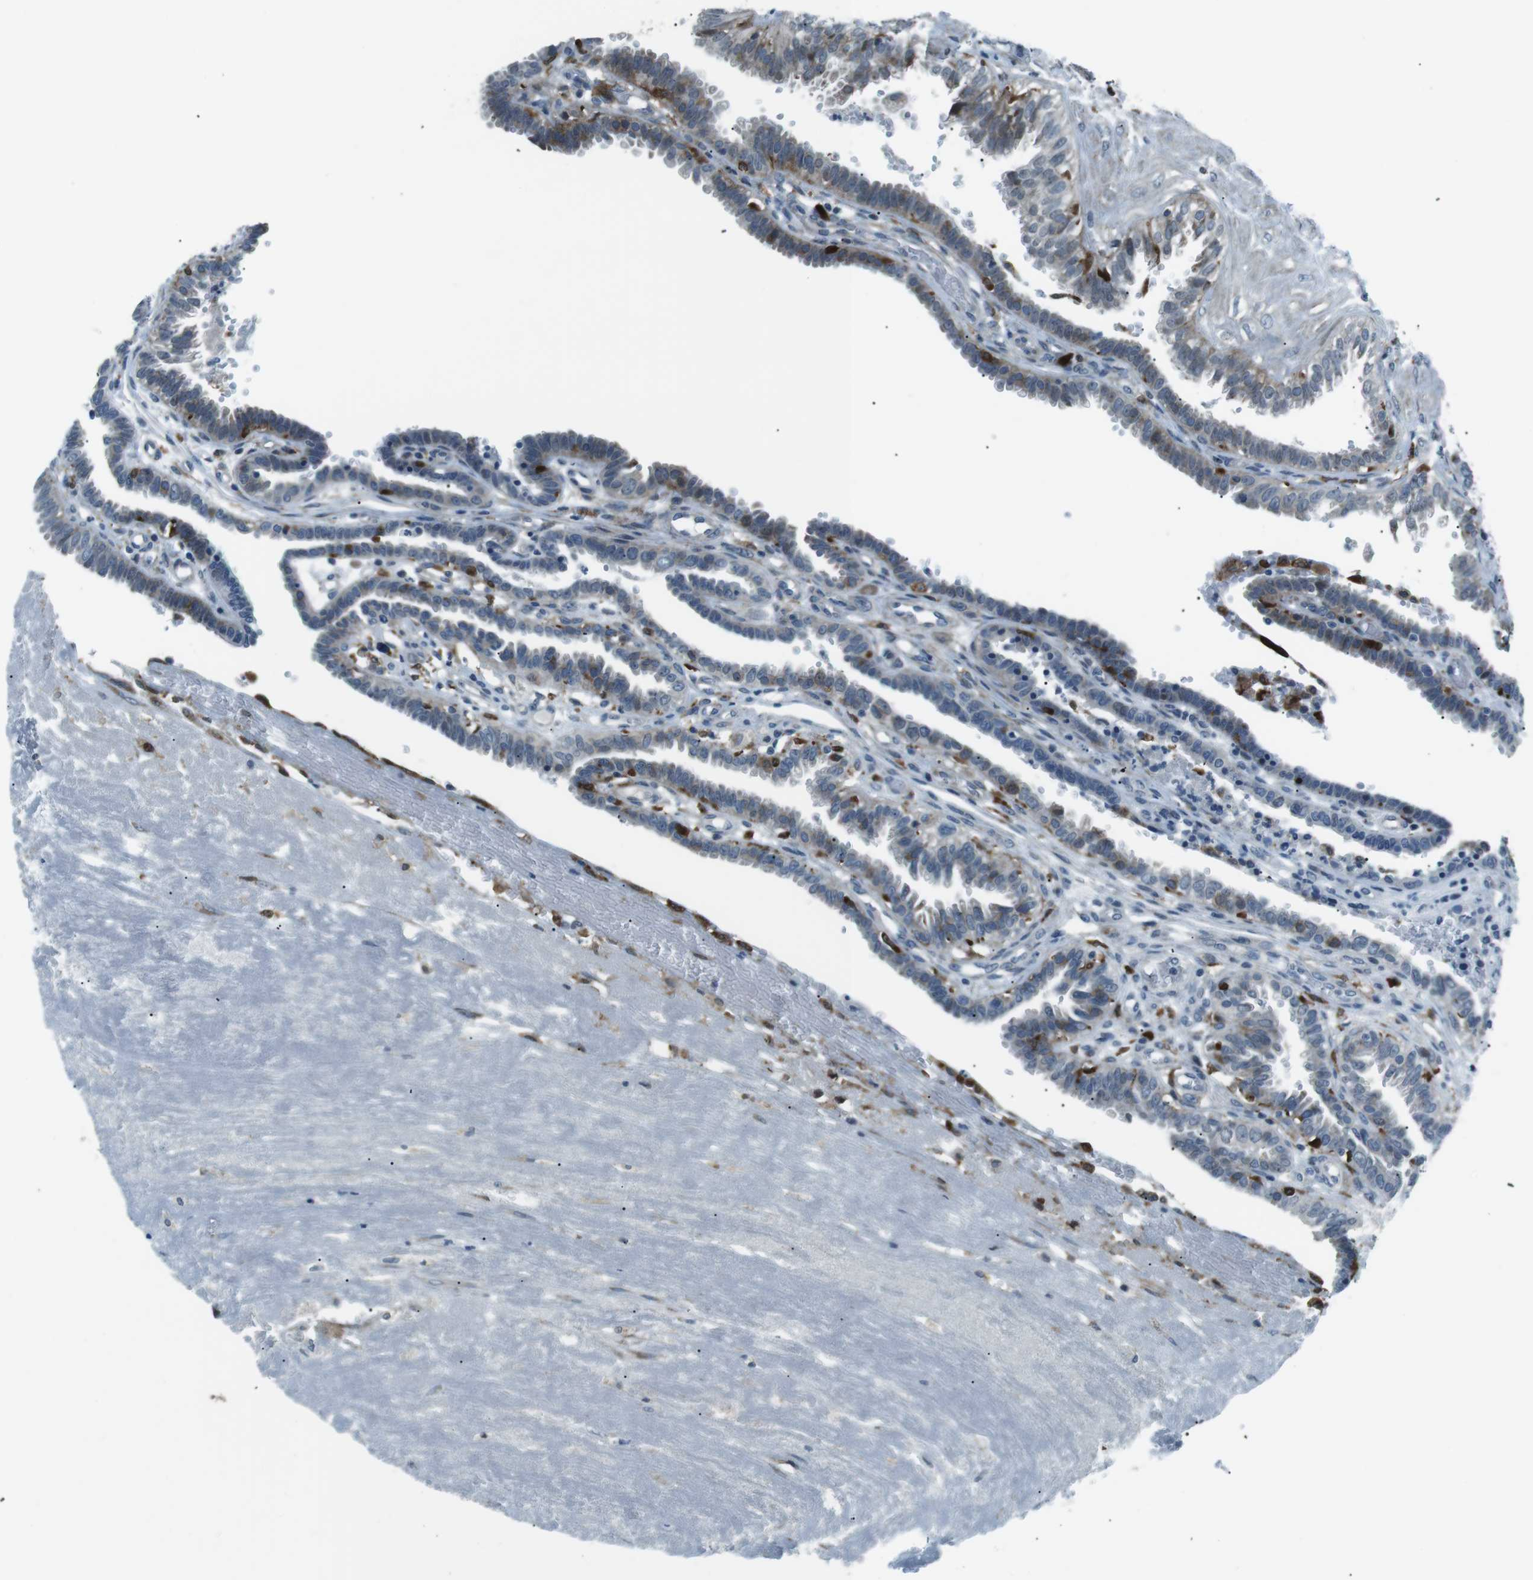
{"staining": {"intensity": "negative", "quantity": "none", "location": "none"}, "tissue": "fallopian tube", "cell_type": "Glandular cells", "image_type": "normal", "snomed": [{"axis": "morphology", "description": "Normal tissue, NOS"}, {"axis": "topography", "description": "Fallopian tube"}, {"axis": "topography", "description": "Placenta"}], "caption": "DAB immunohistochemical staining of benign human fallopian tube reveals no significant expression in glandular cells.", "gene": "BLNK", "patient": {"sex": "female", "age": 34}}